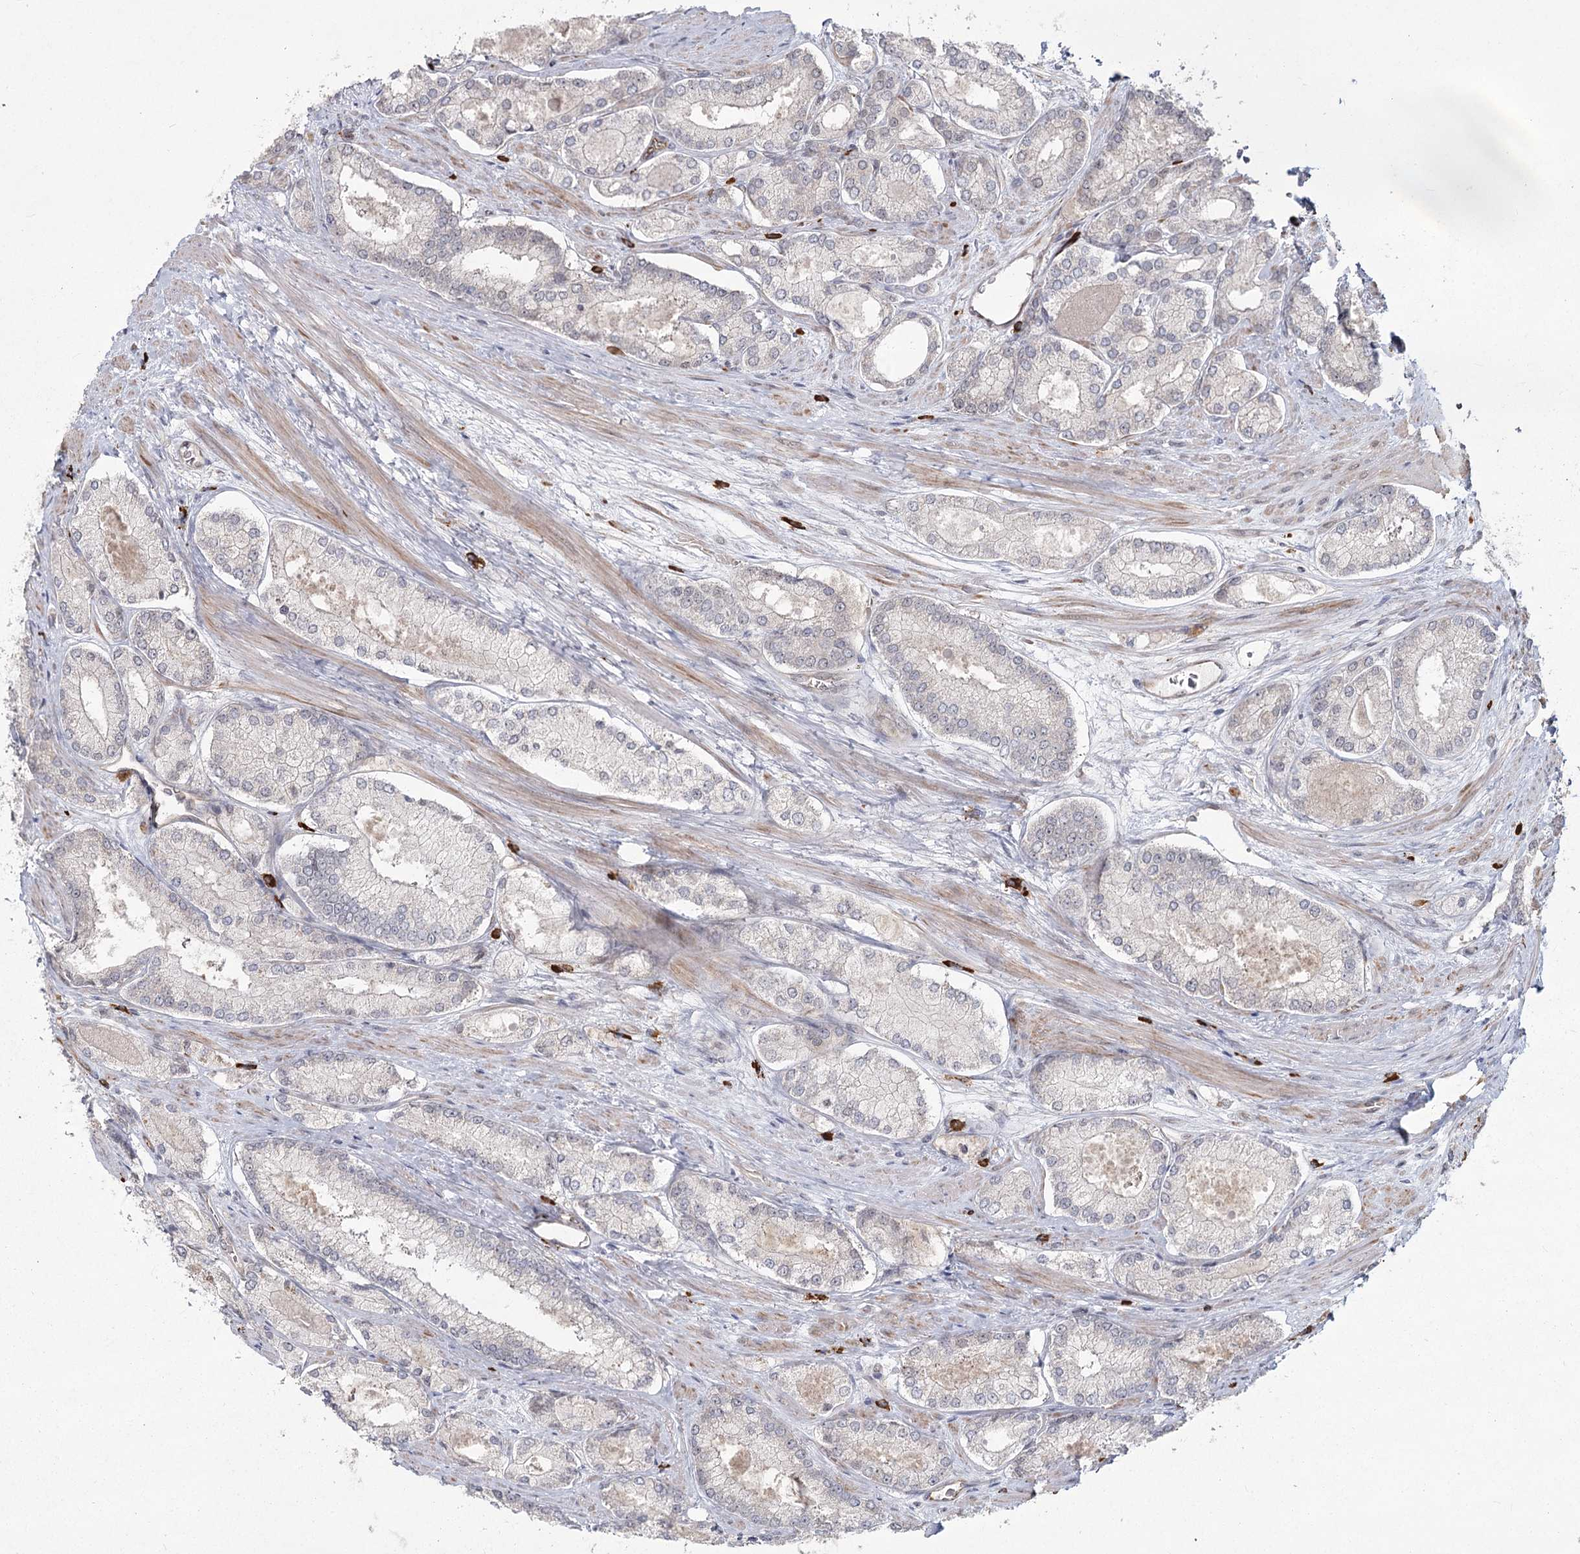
{"staining": {"intensity": "negative", "quantity": "none", "location": "none"}, "tissue": "prostate cancer", "cell_type": "Tumor cells", "image_type": "cancer", "snomed": [{"axis": "morphology", "description": "Adenocarcinoma, Low grade"}, {"axis": "topography", "description": "Prostate"}], "caption": "Immunohistochemistry photomicrograph of neoplastic tissue: human prostate cancer stained with DAB exhibits no significant protein positivity in tumor cells.", "gene": "AP2M1", "patient": {"sex": "male", "age": 74}}